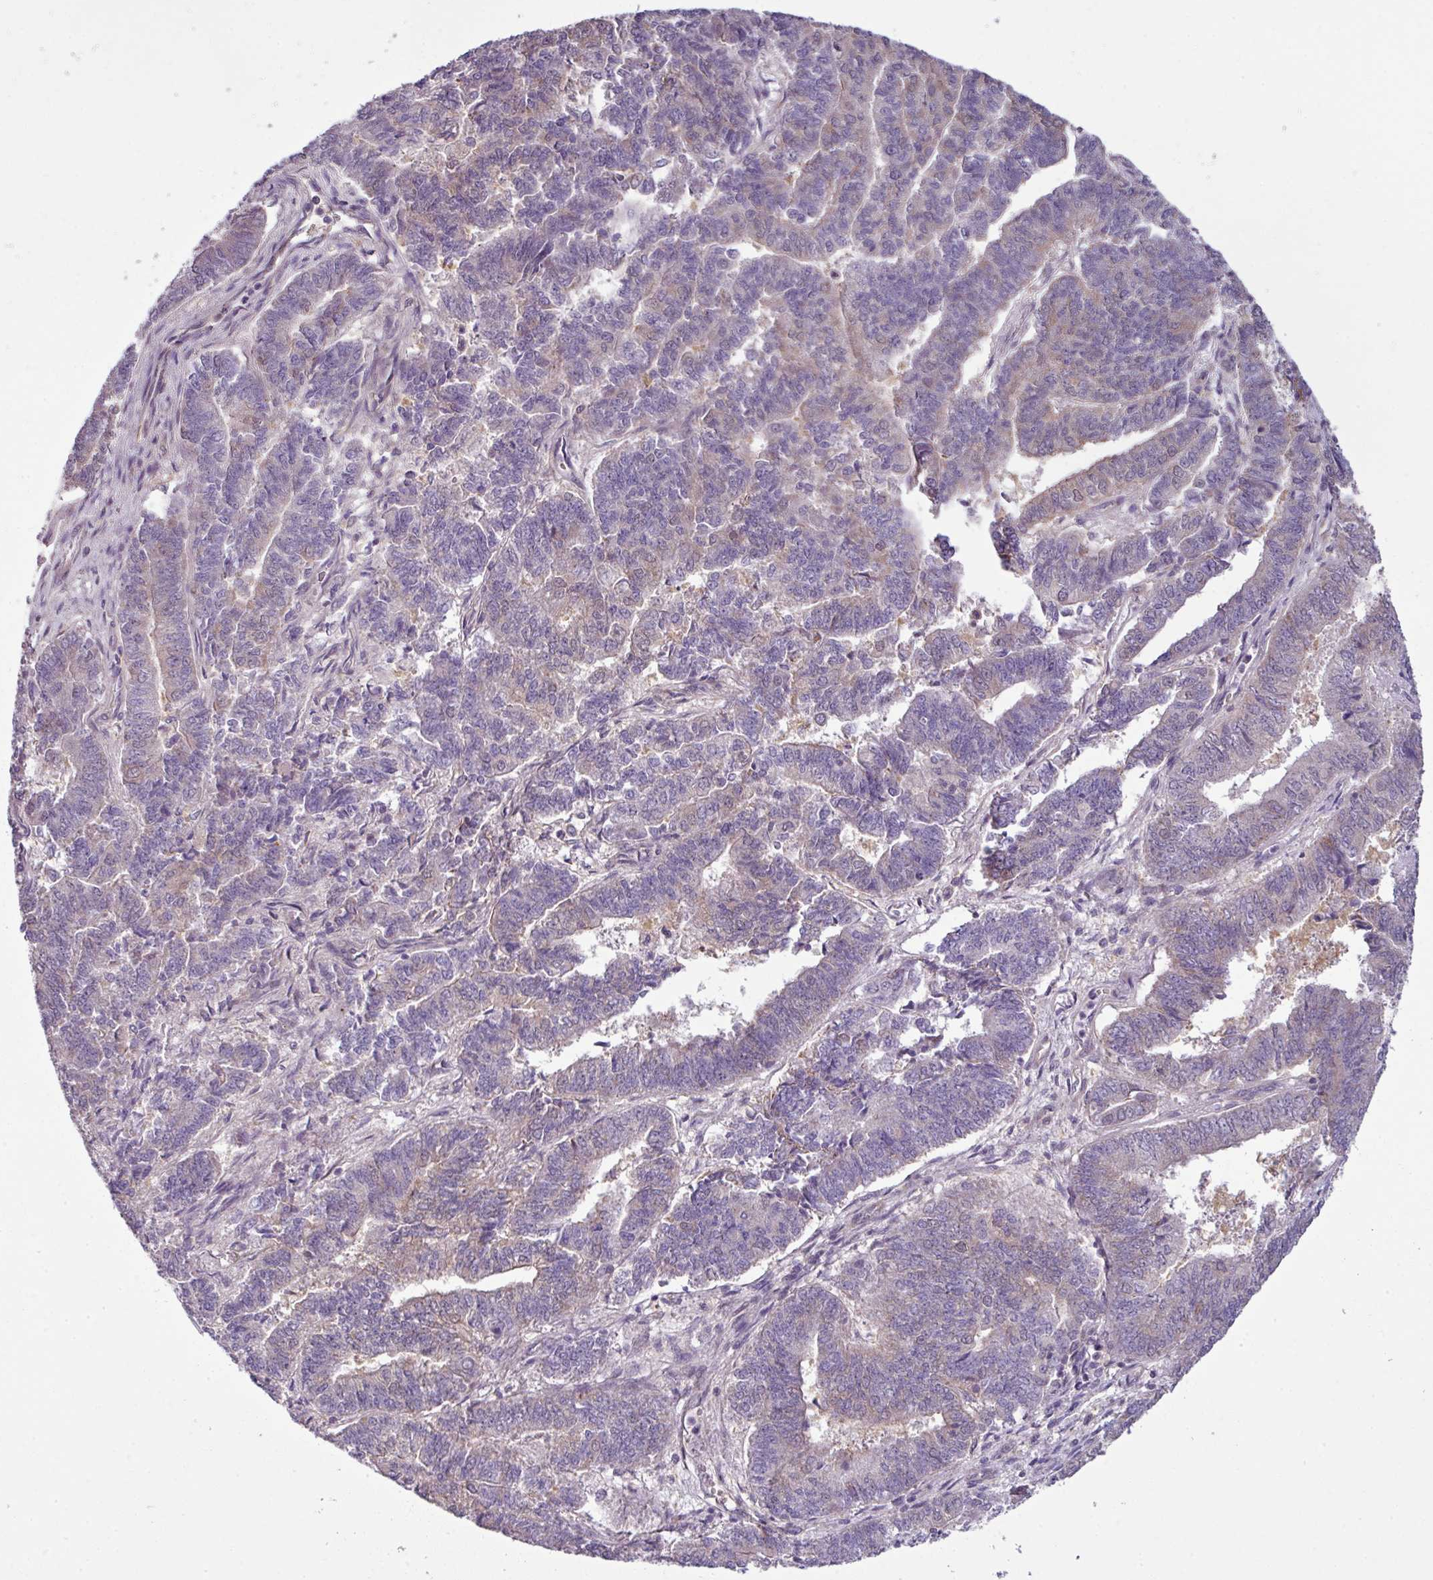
{"staining": {"intensity": "weak", "quantity": "25%-75%", "location": "cytoplasmic/membranous"}, "tissue": "endometrial cancer", "cell_type": "Tumor cells", "image_type": "cancer", "snomed": [{"axis": "morphology", "description": "Adenocarcinoma, NOS"}, {"axis": "topography", "description": "Endometrium"}], "caption": "This image shows immunohistochemistry (IHC) staining of adenocarcinoma (endometrial), with low weak cytoplasmic/membranous expression in approximately 25%-75% of tumor cells.", "gene": "DERPC", "patient": {"sex": "female", "age": 72}}